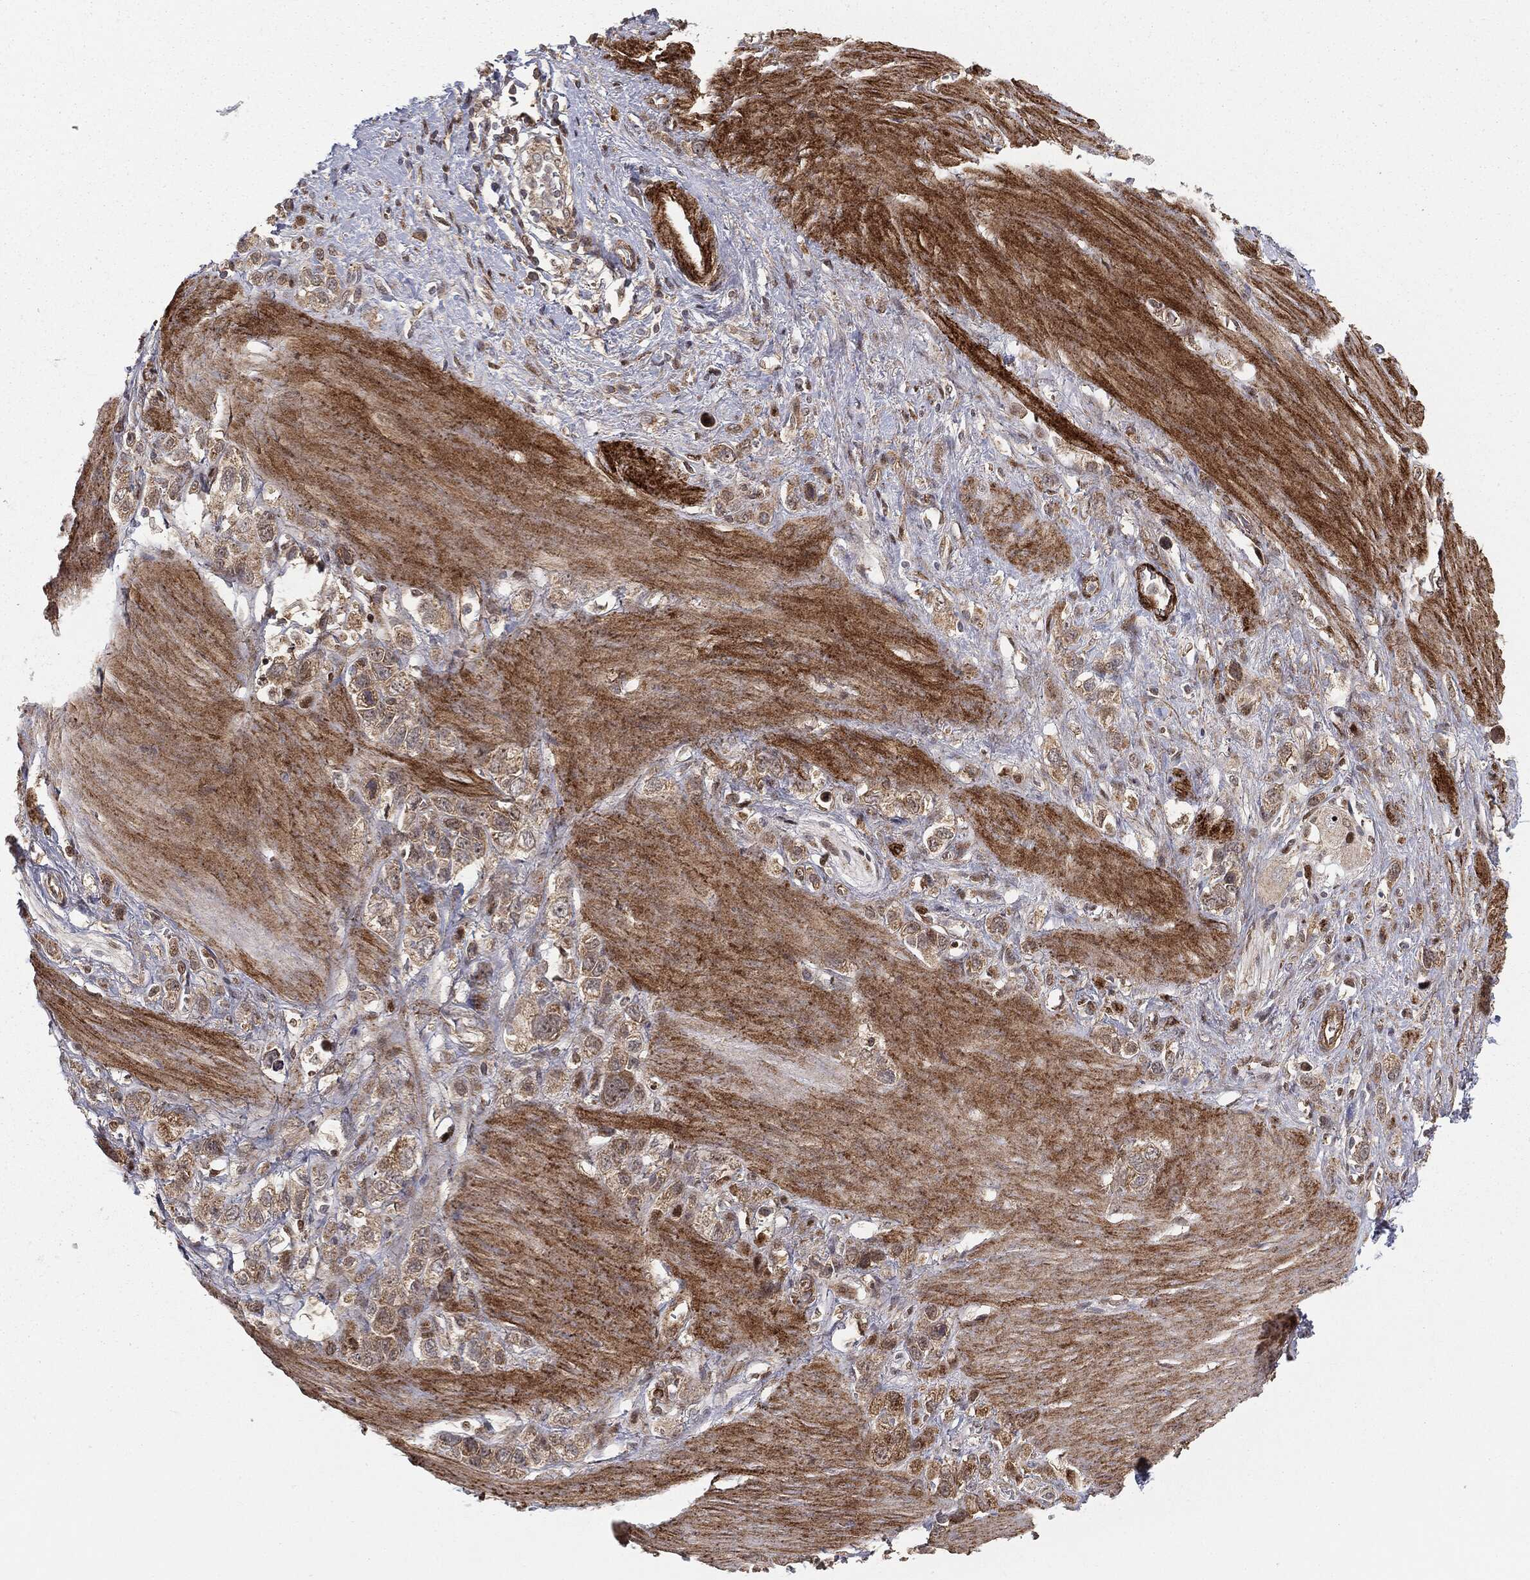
{"staining": {"intensity": "weak", "quantity": ">75%", "location": "cytoplasmic/membranous"}, "tissue": "stomach cancer", "cell_type": "Tumor cells", "image_type": "cancer", "snomed": [{"axis": "morphology", "description": "Adenocarcinoma, NOS"}, {"axis": "topography", "description": "Stomach"}], "caption": "IHC micrograph of neoplastic tissue: human stomach adenocarcinoma stained using immunohistochemistry (IHC) exhibits low levels of weak protein expression localized specifically in the cytoplasmic/membranous of tumor cells, appearing as a cytoplasmic/membranous brown color.", "gene": "PTEN", "patient": {"sex": "female", "age": 65}}